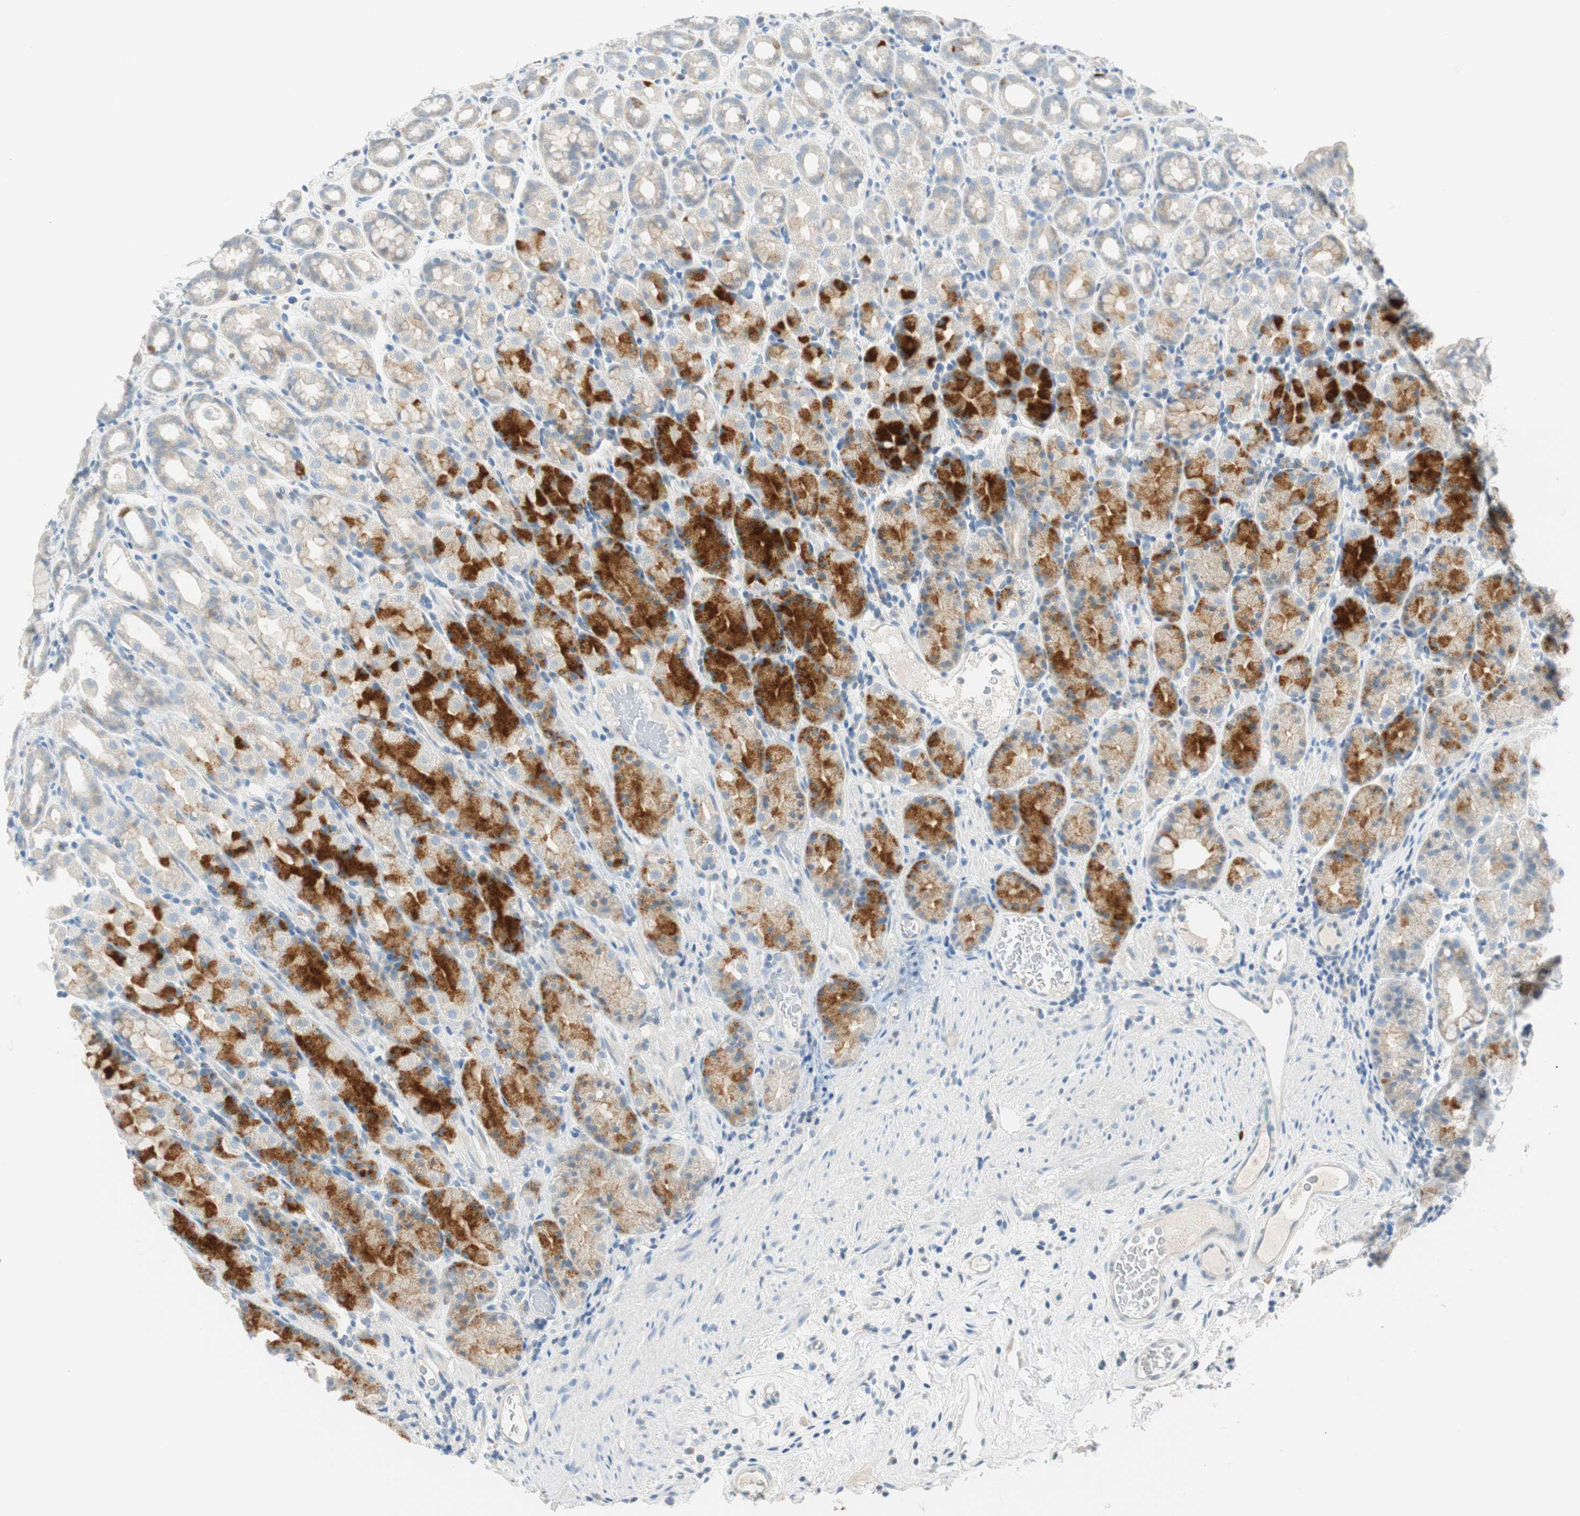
{"staining": {"intensity": "strong", "quantity": "25%-75%", "location": "cytoplasmic/membranous"}, "tissue": "stomach", "cell_type": "Glandular cells", "image_type": "normal", "snomed": [{"axis": "morphology", "description": "Normal tissue, NOS"}, {"axis": "topography", "description": "Stomach, upper"}], "caption": "Immunohistochemistry (DAB (3,3'-diaminobenzidine)) staining of normal stomach demonstrates strong cytoplasmic/membranous protein positivity in about 25%-75% of glandular cells.", "gene": "PTTG1", "patient": {"sex": "male", "age": 68}}